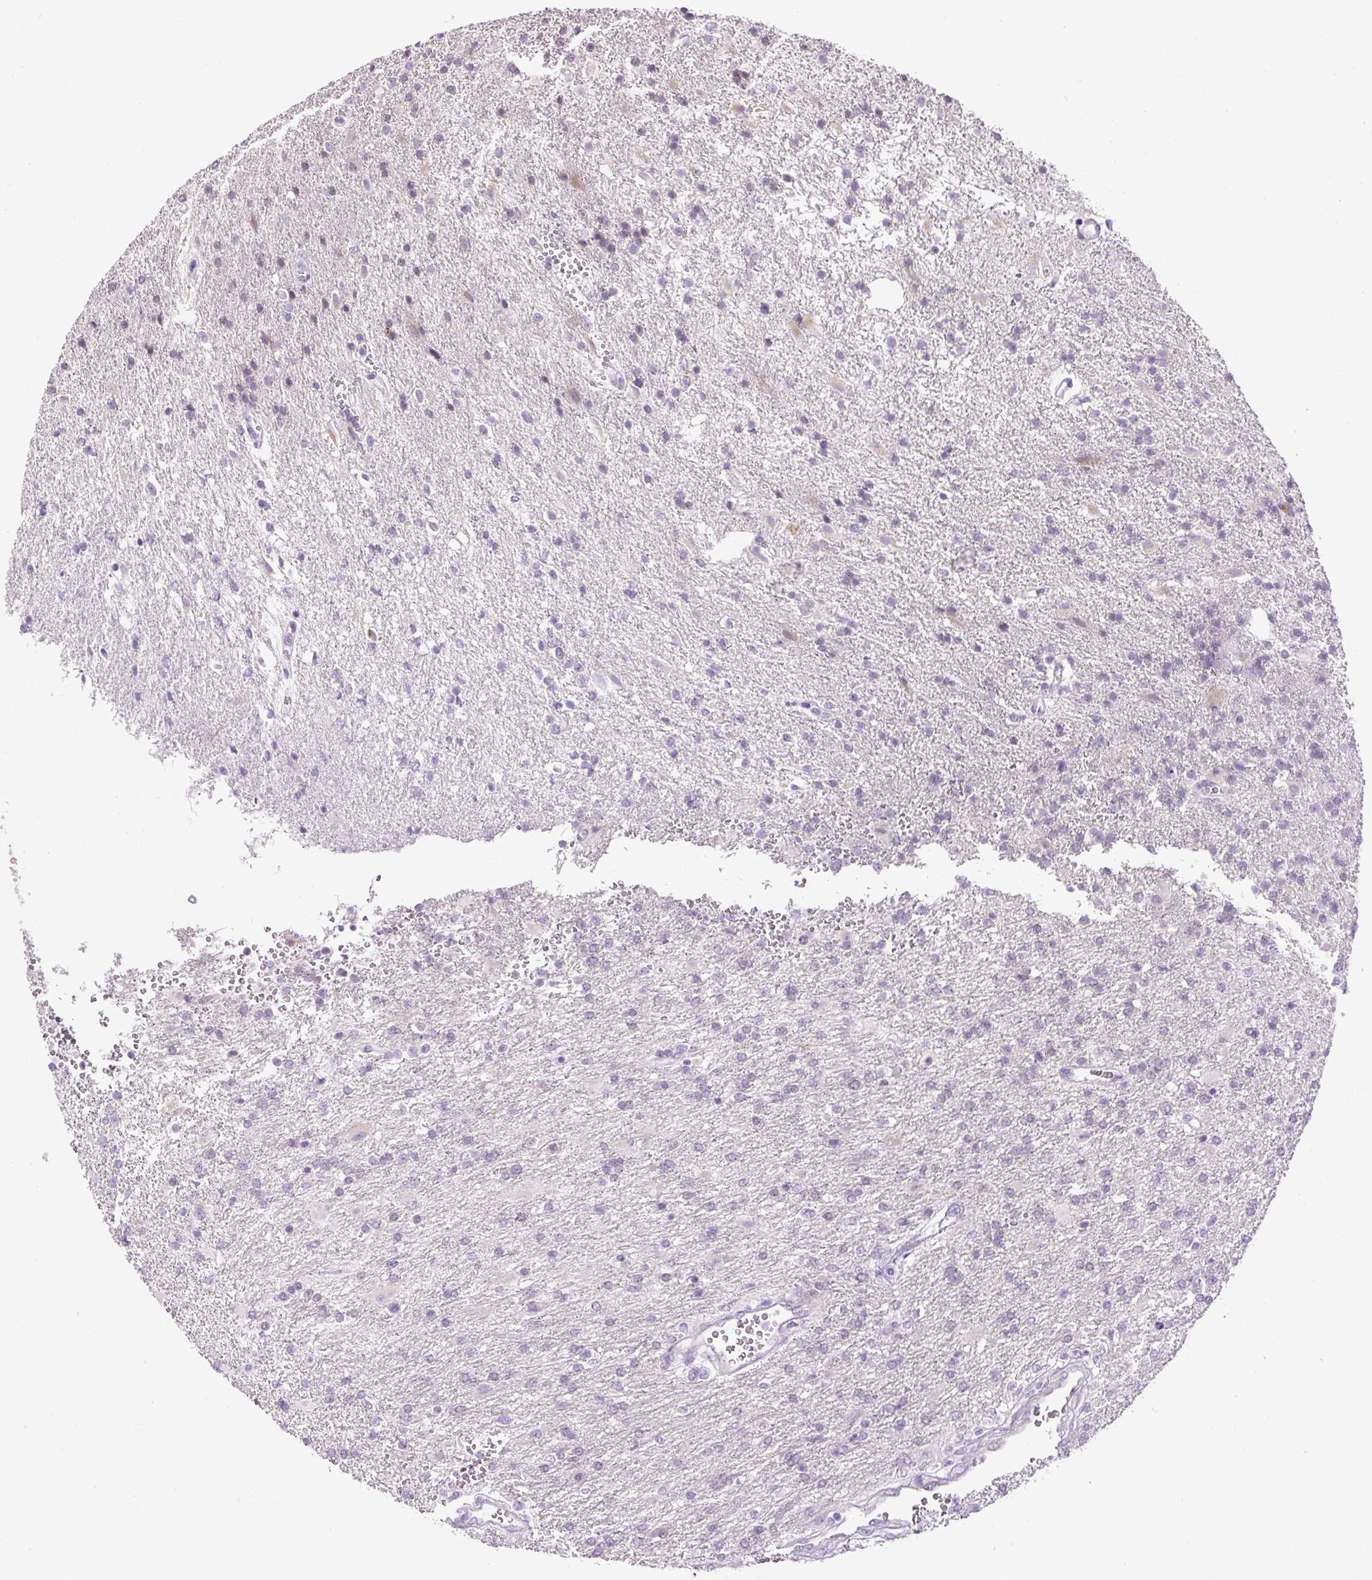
{"staining": {"intensity": "negative", "quantity": "none", "location": "none"}, "tissue": "glioma", "cell_type": "Tumor cells", "image_type": "cancer", "snomed": [{"axis": "morphology", "description": "Glioma, malignant, High grade"}, {"axis": "topography", "description": "Brain"}], "caption": "Immunohistochemistry (IHC) micrograph of human malignant high-grade glioma stained for a protein (brown), which shows no expression in tumor cells.", "gene": "RHBDD2", "patient": {"sex": "male", "age": 56}}